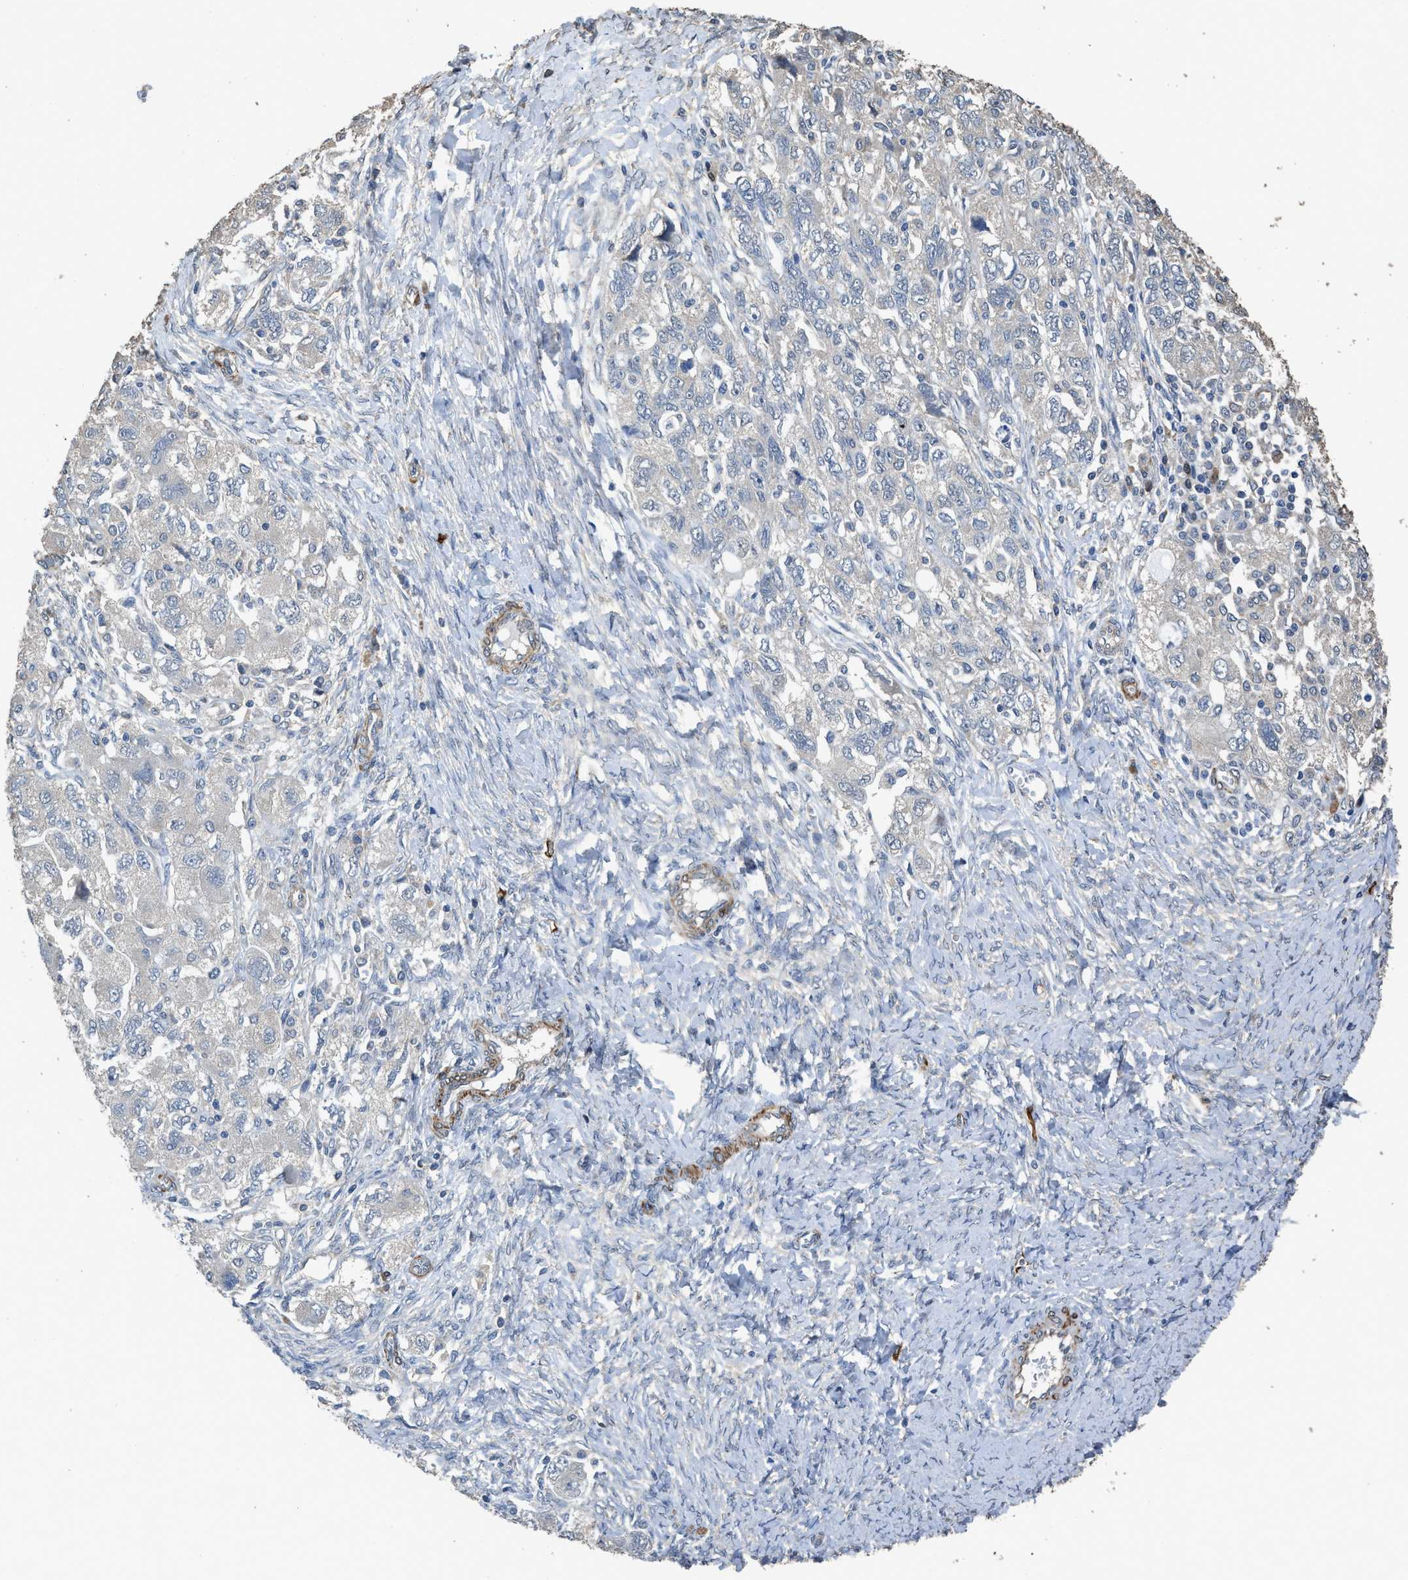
{"staining": {"intensity": "negative", "quantity": "none", "location": "none"}, "tissue": "ovarian cancer", "cell_type": "Tumor cells", "image_type": "cancer", "snomed": [{"axis": "morphology", "description": "Carcinoma, NOS"}, {"axis": "morphology", "description": "Cystadenocarcinoma, serous, NOS"}, {"axis": "topography", "description": "Ovary"}], "caption": "Photomicrograph shows no protein expression in tumor cells of ovarian cancer (carcinoma) tissue.", "gene": "SYNM", "patient": {"sex": "female", "age": 69}}